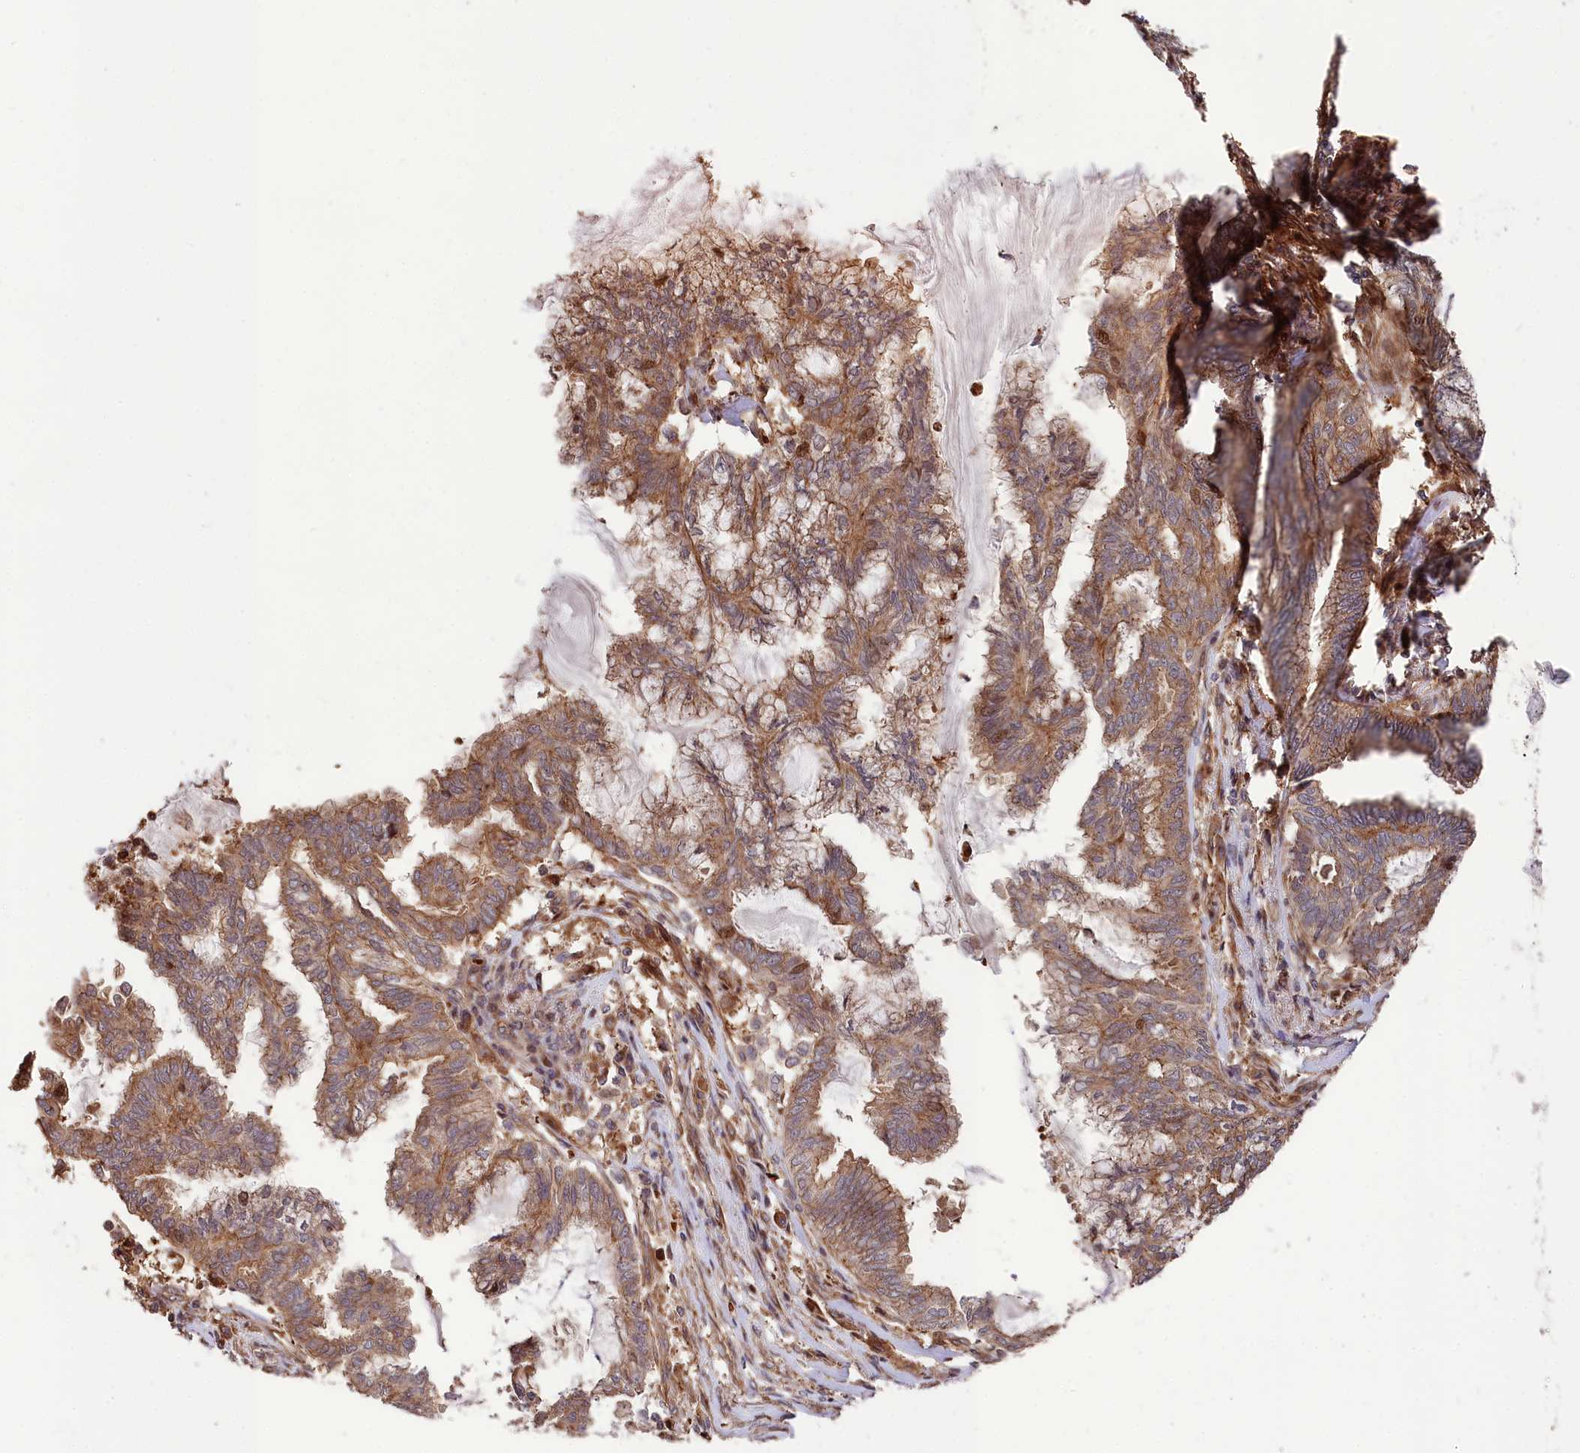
{"staining": {"intensity": "moderate", "quantity": ">75%", "location": "cytoplasmic/membranous"}, "tissue": "endometrial cancer", "cell_type": "Tumor cells", "image_type": "cancer", "snomed": [{"axis": "morphology", "description": "Adenocarcinoma, NOS"}, {"axis": "topography", "description": "Endometrium"}], "caption": "Protein expression analysis of endometrial cancer reveals moderate cytoplasmic/membranous positivity in about >75% of tumor cells.", "gene": "TNKS1BP1", "patient": {"sex": "female", "age": 86}}